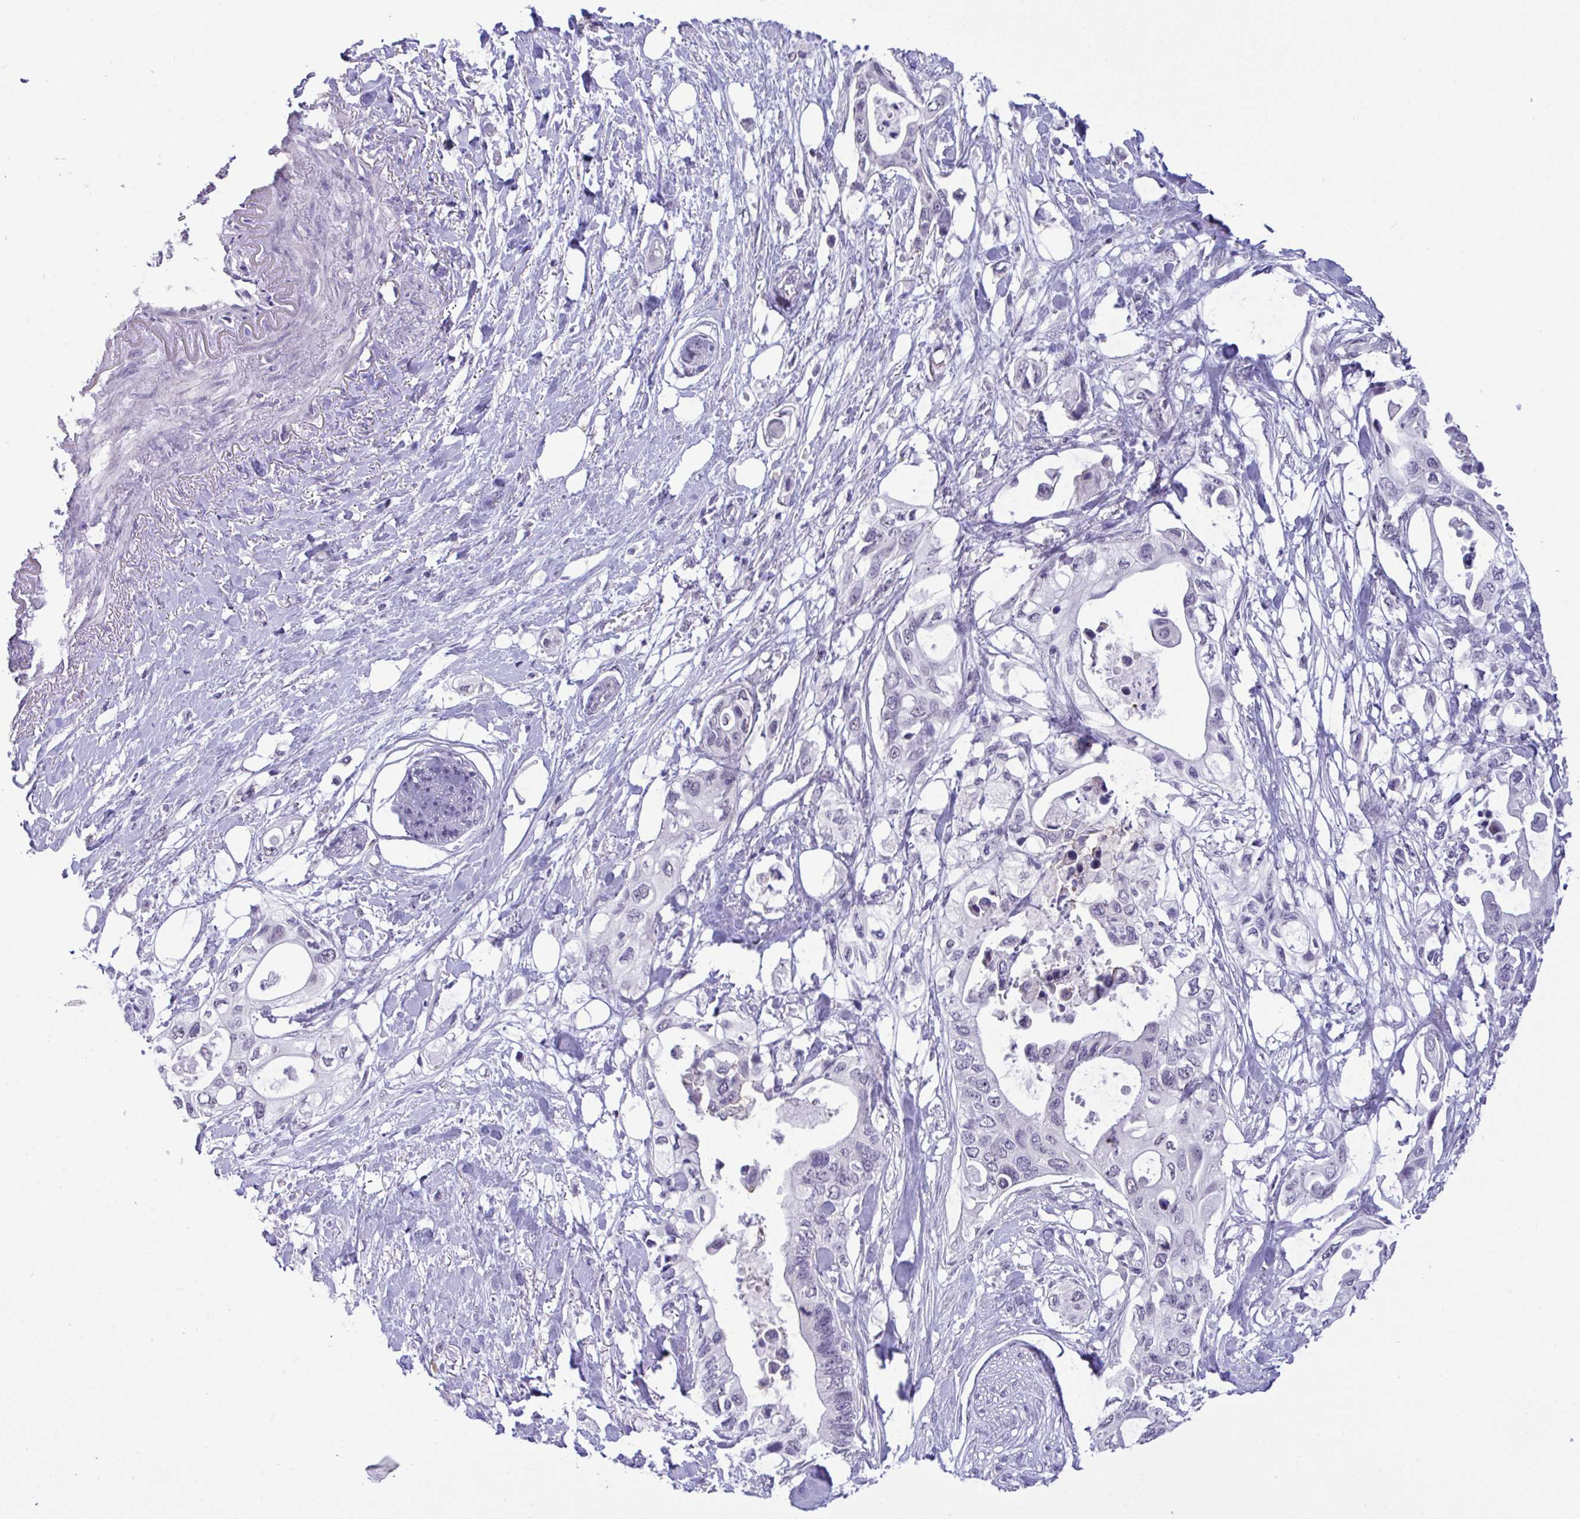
{"staining": {"intensity": "negative", "quantity": "none", "location": "none"}, "tissue": "pancreatic cancer", "cell_type": "Tumor cells", "image_type": "cancer", "snomed": [{"axis": "morphology", "description": "Adenocarcinoma, NOS"}, {"axis": "topography", "description": "Pancreas"}], "caption": "The image shows no staining of tumor cells in pancreatic cancer (adenocarcinoma).", "gene": "YBX2", "patient": {"sex": "female", "age": 63}}